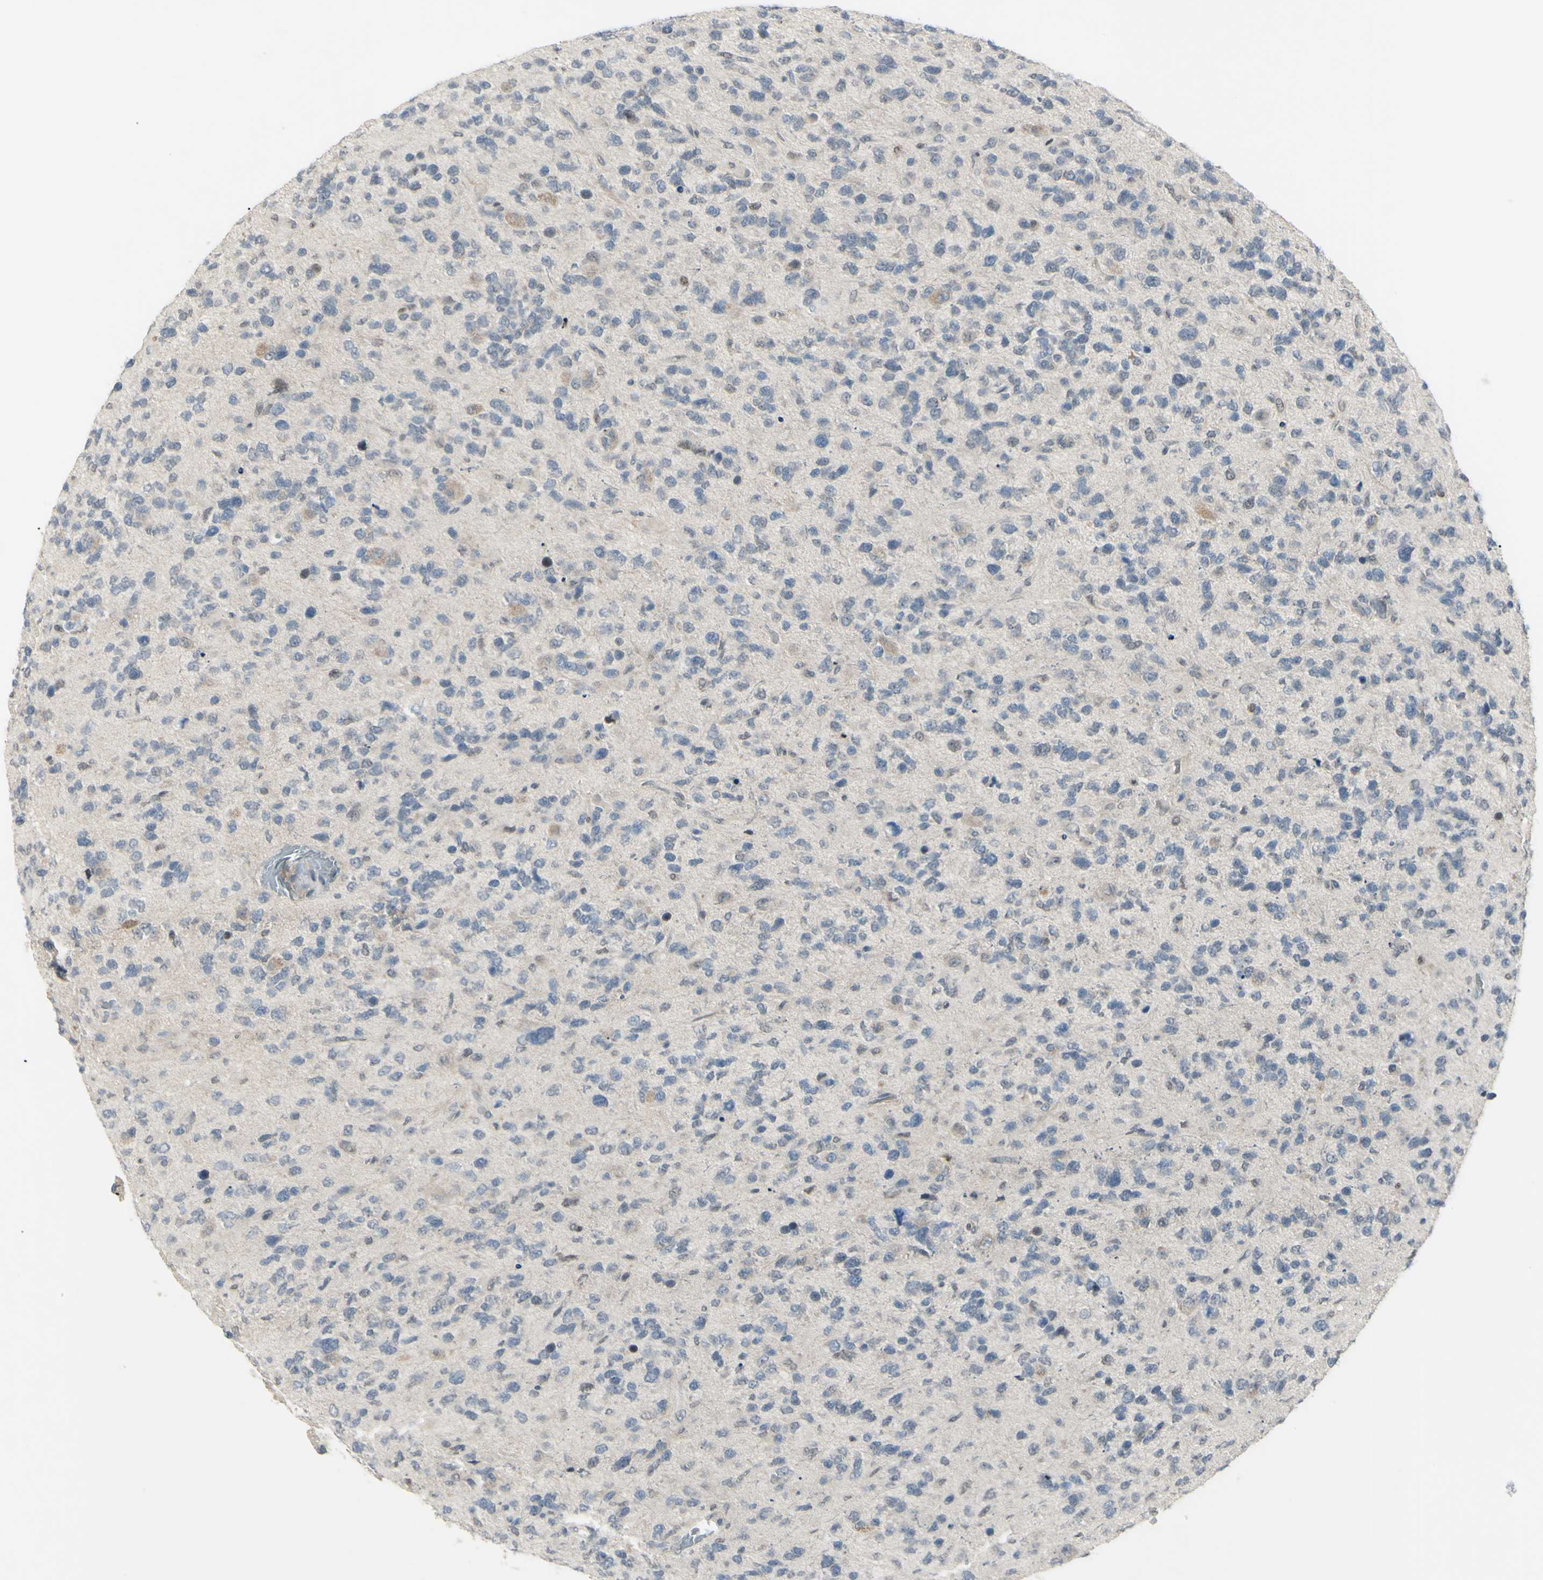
{"staining": {"intensity": "negative", "quantity": "none", "location": "none"}, "tissue": "glioma", "cell_type": "Tumor cells", "image_type": "cancer", "snomed": [{"axis": "morphology", "description": "Glioma, malignant, High grade"}, {"axis": "topography", "description": "Brain"}], "caption": "Image shows no significant protein expression in tumor cells of malignant high-grade glioma.", "gene": "ETNK1", "patient": {"sex": "female", "age": 58}}